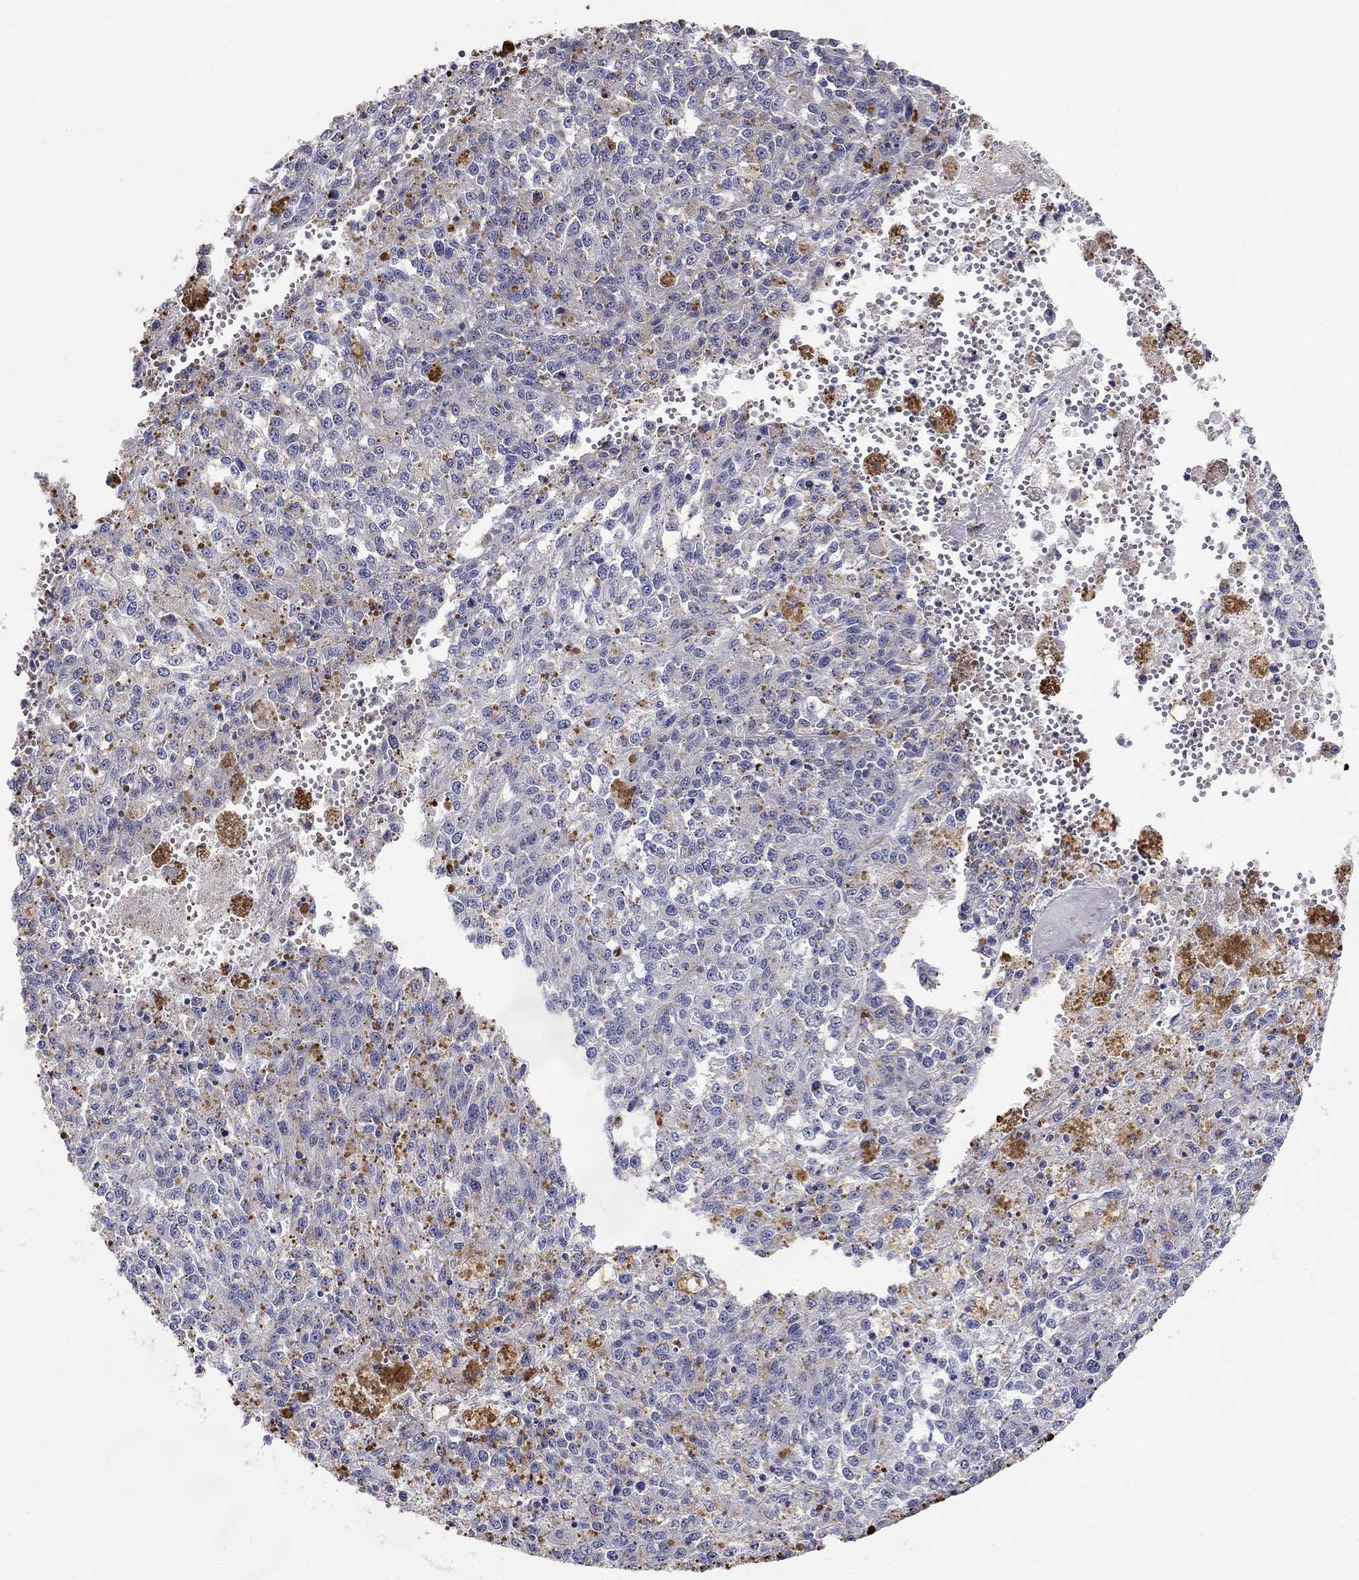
{"staining": {"intensity": "negative", "quantity": "none", "location": "none"}, "tissue": "melanoma", "cell_type": "Tumor cells", "image_type": "cancer", "snomed": [{"axis": "morphology", "description": "Malignant melanoma, Metastatic site"}, {"axis": "topography", "description": "Lymph node"}], "caption": "Melanoma was stained to show a protein in brown. There is no significant expression in tumor cells. (Brightfield microscopy of DAB IHC at high magnification).", "gene": "LAMP5", "patient": {"sex": "female", "age": 64}}